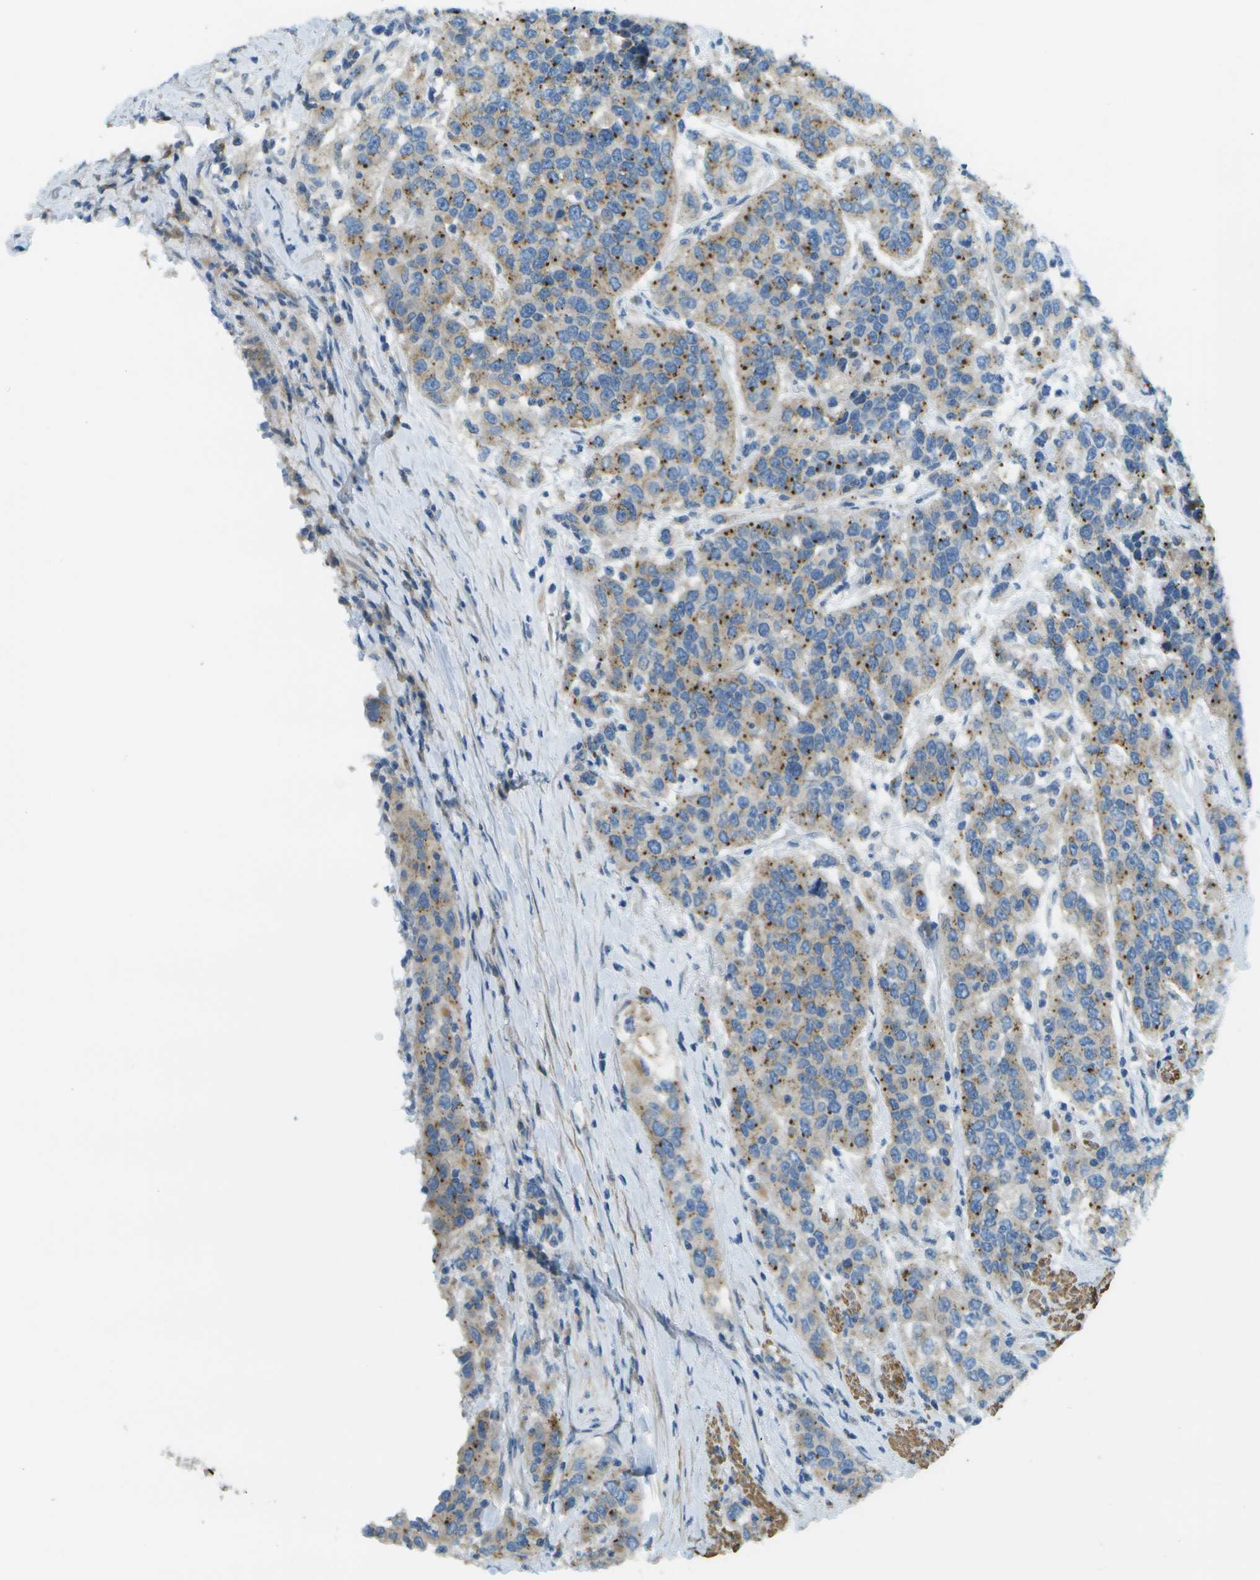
{"staining": {"intensity": "moderate", "quantity": ">75%", "location": "cytoplasmic/membranous"}, "tissue": "urothelial cancer", "cell_type": "Tumor cells", "image_type": "cancer", "snomed": [{"axis": "morphology", "description": "Urothelial carcinoma, High grade"}, {"axis": "topography", "description": "Urinary bladder"}], "caption": "About >75% of tumor cells in urothelial cancer display moderate cytoplasmic/membranous protein expression as visualized by brown immunohistochemical staining.", "gene": "MYH11", "patient": {"sex": "female", "age": 80}}